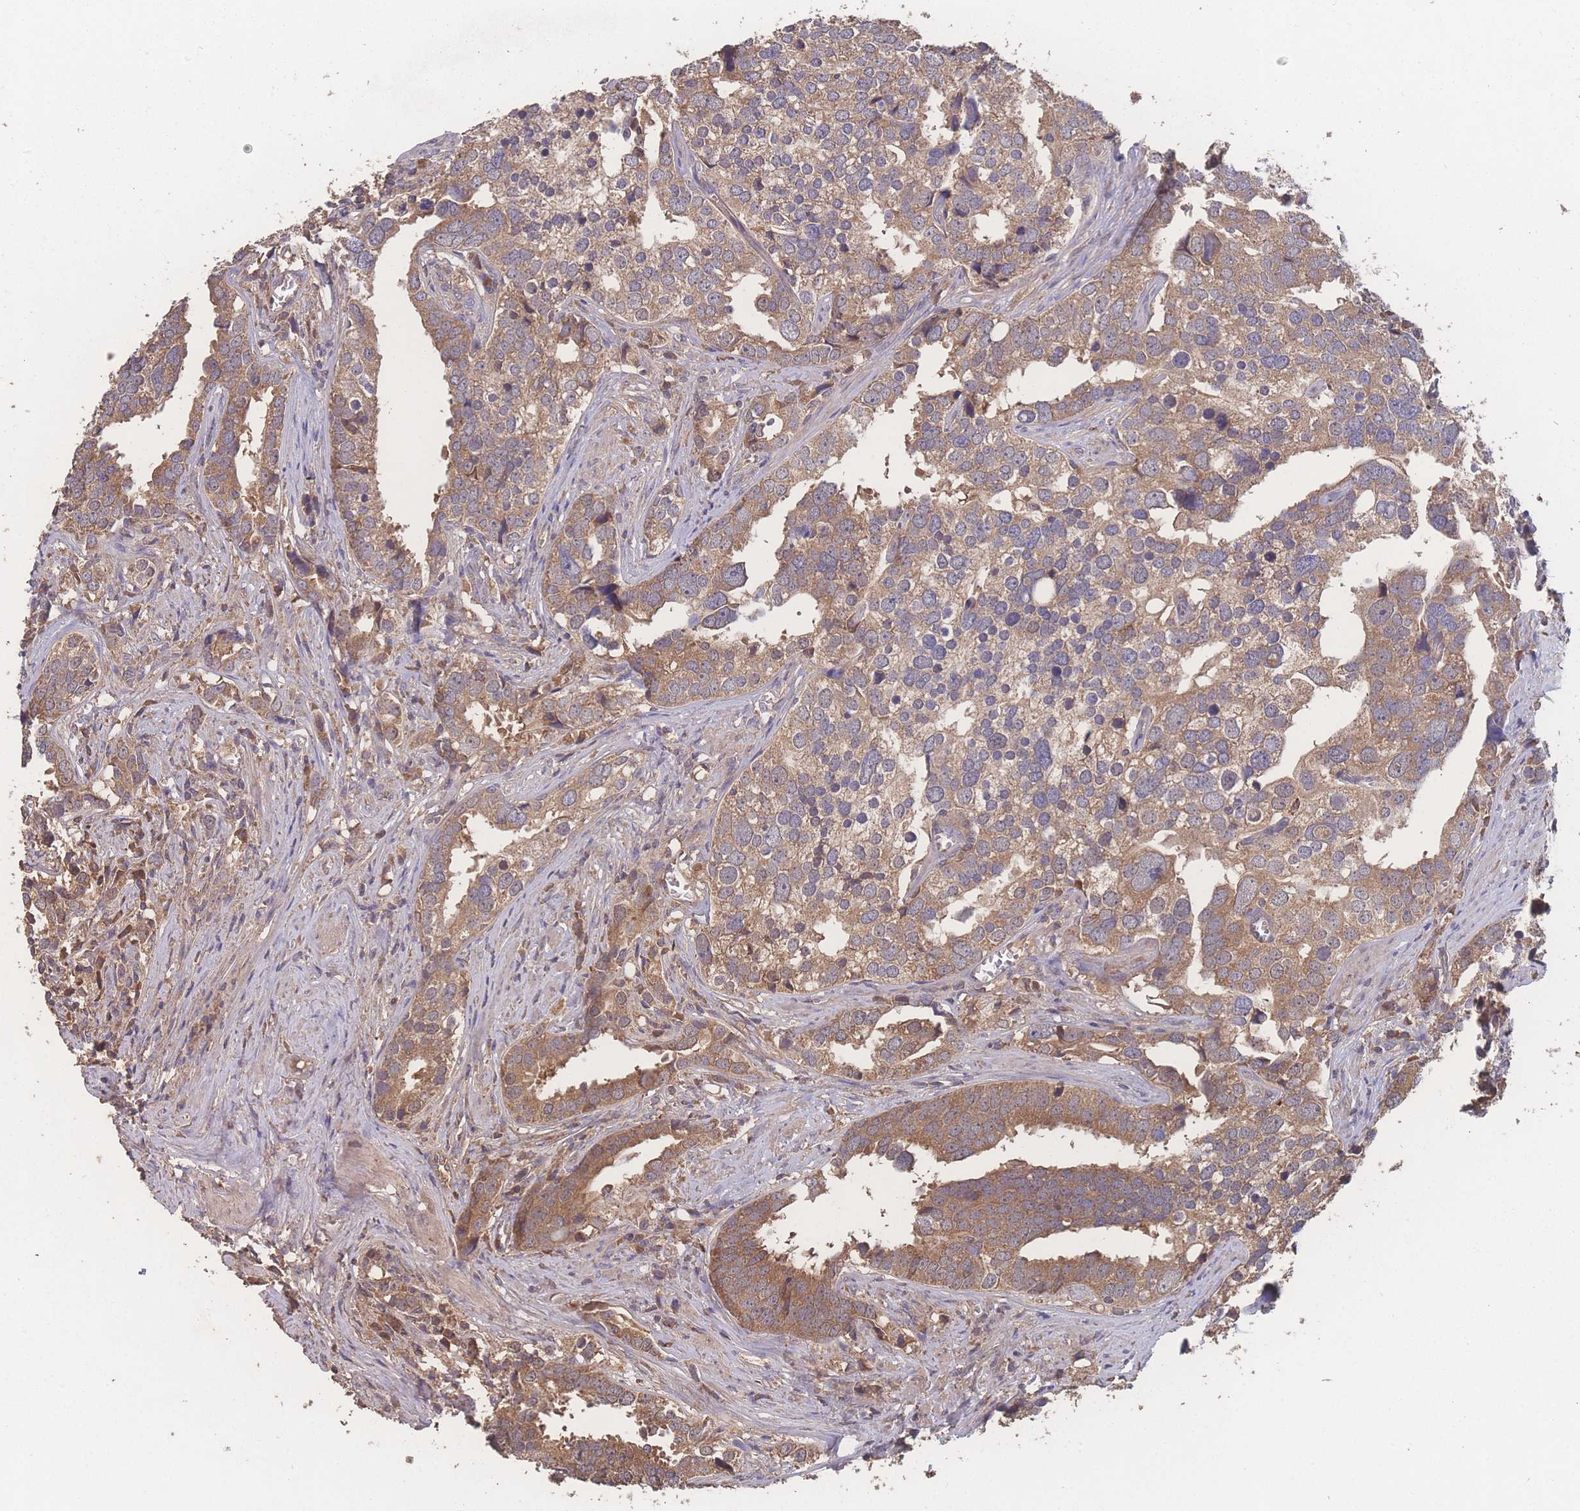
{"staining": {"intensity": "moderate", "quantity": ">75%", "location": "cytoplasmic/membranous"}, "tissue": "prostate cancer", "cell_type": "Tumor cells", "image_type": "cancer", "snomed": [{"axis": "morphology", "description": "Adenocarcinoma, High grade"}, {"axis": "topography", "description": "Prostate"}], "caption": "Prostate cancer (adenocarcinoma (high-grade)) tissue exhibits moderate cytoplasmic/membranous expression in approximately >75% of tumor cells", "gene": "ATXN10", "patient": {"sex": "male", "age": 71}}